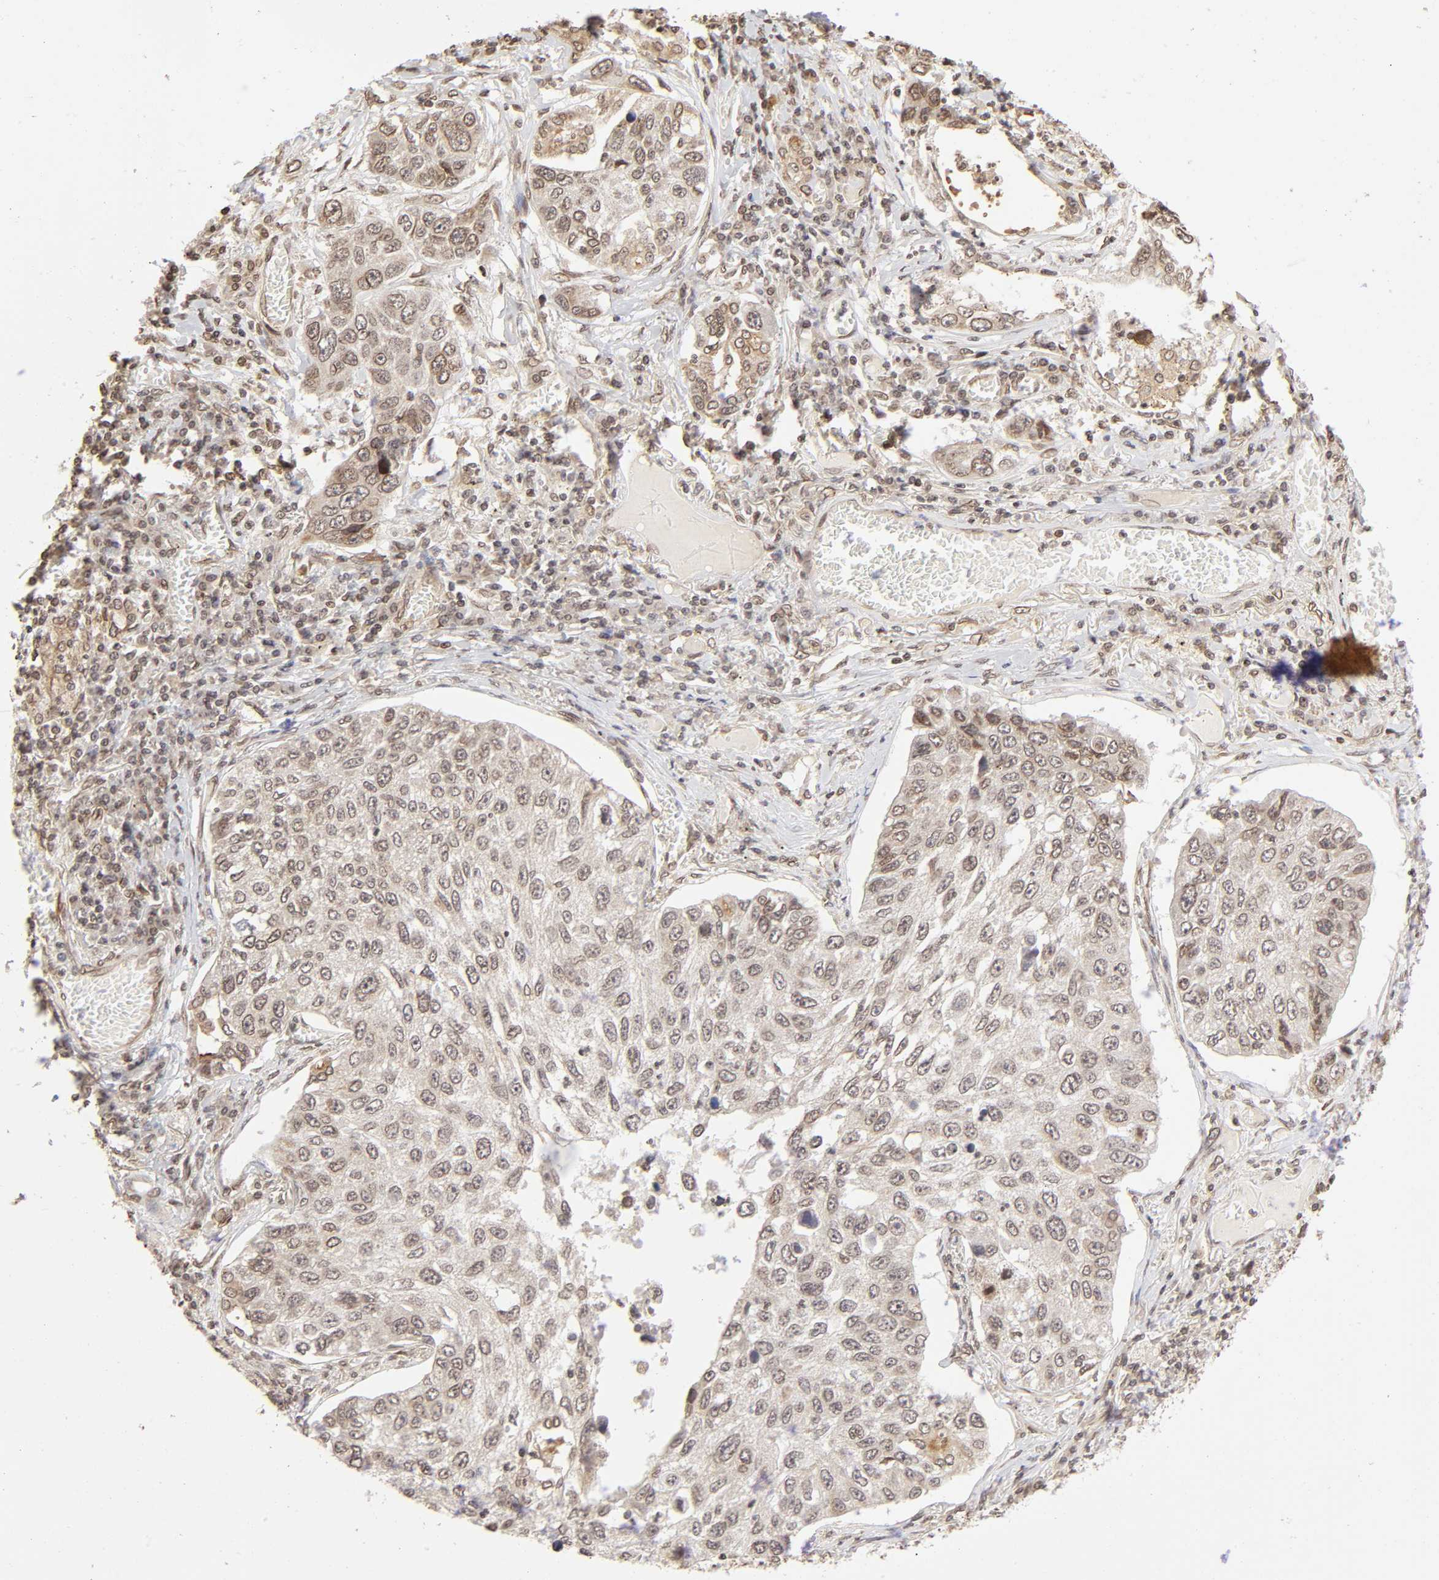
{"staining": {"intensity": "weak", "quantity": ">75%", "location": "nuclear"}, "tissue": "lung cancer", "cell_type": "Tumor cells", "image_type": "cancer", "snomed": [{"axis": "morphology", "description": "Squamous cell carcinoma, NOS"}, {"axis": "topography", "description": "Lung"}], "caption": "Immunohistochemical staining of lung squamous cell carcinoma shows weak nuclear protein expression in approximately >75% of tumor cells.", "gene": "MLLT6", "patient": {"sex": "male", "age": 71}}